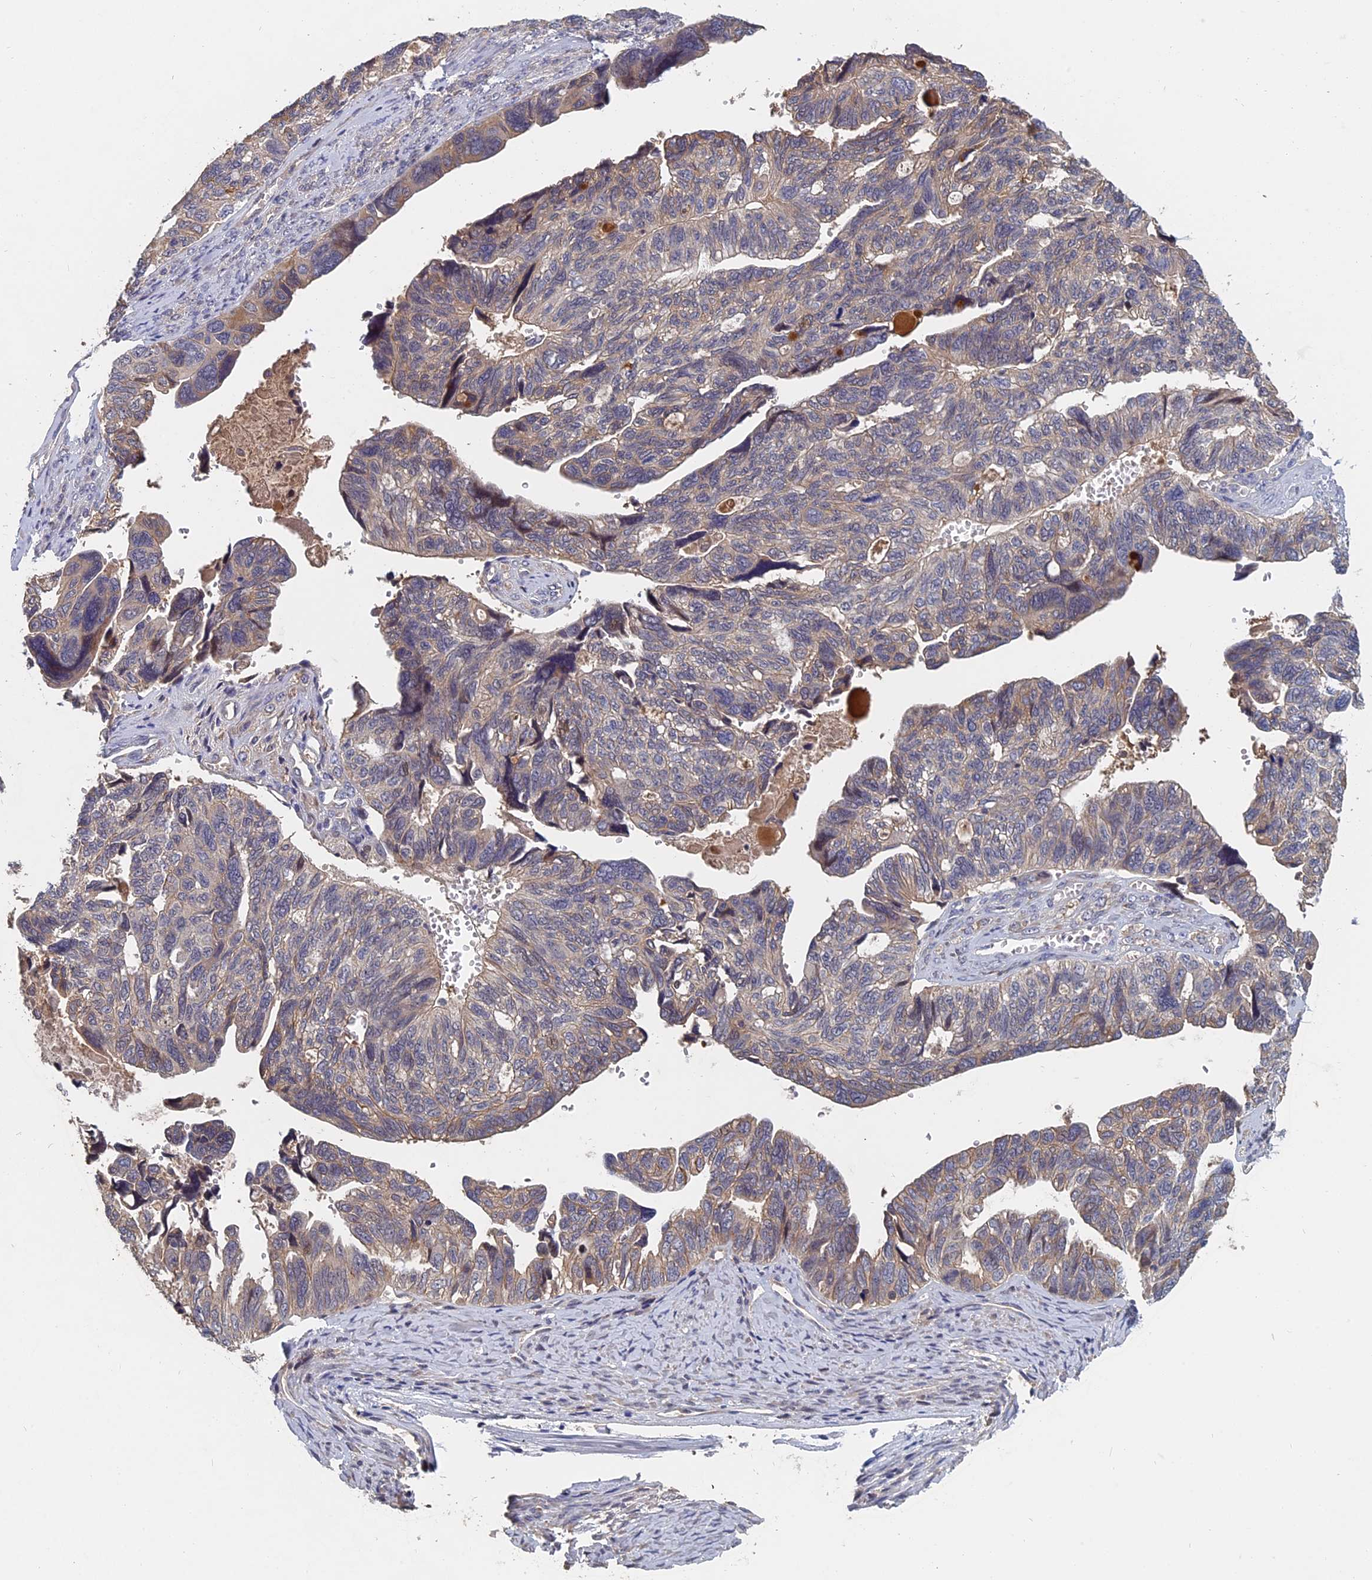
{"staining": {"intensity": "weak", "quantity": "<25%", "location": "cytoplasmic/membranous"}, "tissue": "ovarian cancer", "cell_type": "Tumor cells", "image_type": "cancer", "snomed": [{"axis": "morphology", "description": "Cystadenocarcinoma, serous, NOS"}, {"axis": "topography", "description": "Ovary"}], "caption": "DAB (3,3'-diaminobenzidine) immunohistochemical staining of human ovarian serous cystadenocarcinoma shows no significant staining in tumor cells.", "gene": "SLC33A1", "patient": {"sex": "female", "age": 79}}